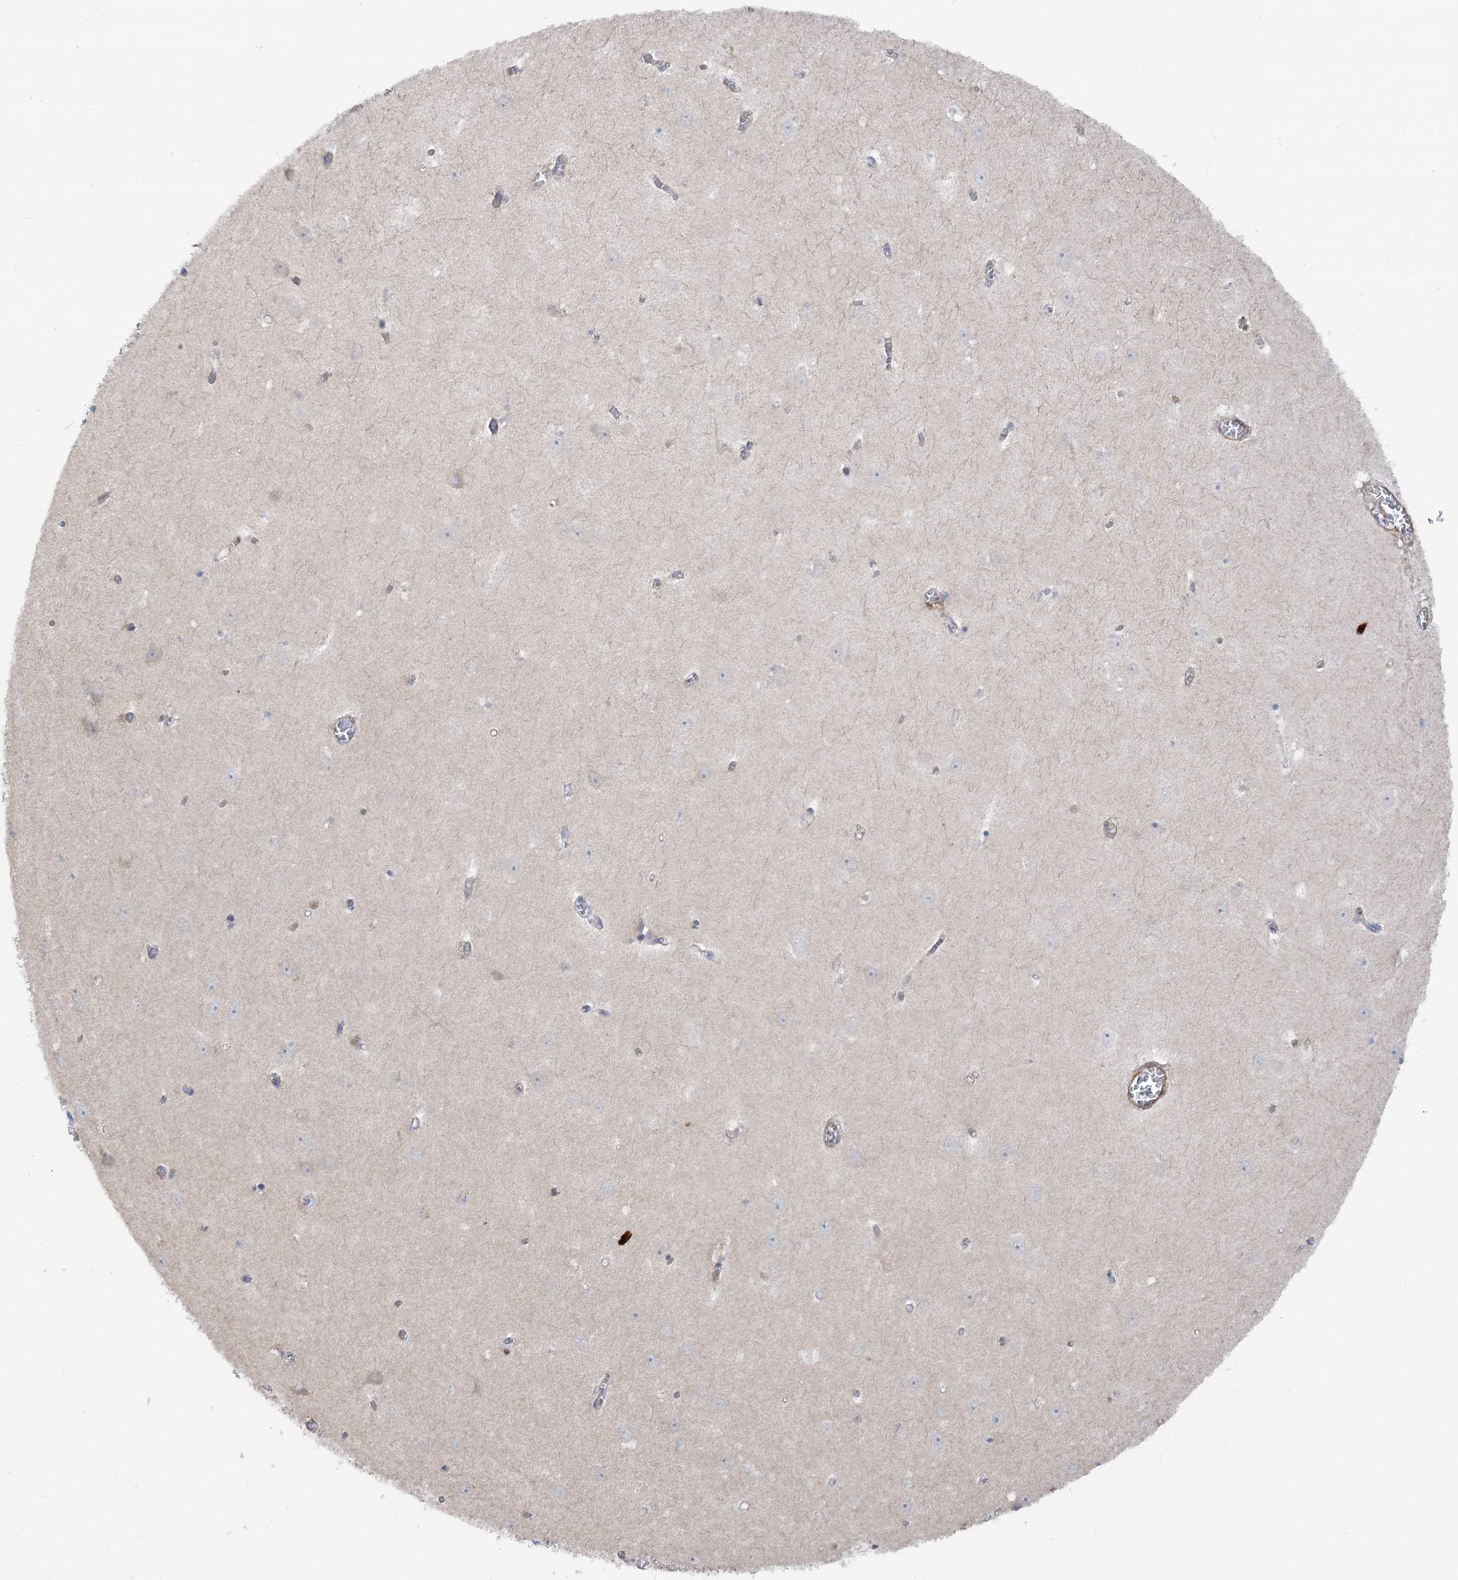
{"staining": {"intensity": "negative", "quantity": "none", "location": "none"}, "tissue": "hippocampus", "cell_type": "Glial cells", "image_type": "normal", "snomed": [{"axis": "morphology", "description": "Normal tissue, NOS"}, {"axis": "topography", "description": "Hippocampus"}], "caption": "High magnification brightfield microscopy of unremarkable hippocampus stained with DAB (3,3'-diaminobenzidine) (brown) and counterstained with hematoxylin (blue): glial cells show no significant staining. The staining was performed using DAB (3,3'-diaminobenzidine) to visualize the protein expression in brown, while the nuclei were stained in blue with hematoxylin (Magnification: 20x).", "gene": "LARP1B", "patient": {"sex": "female", "age": 64}}